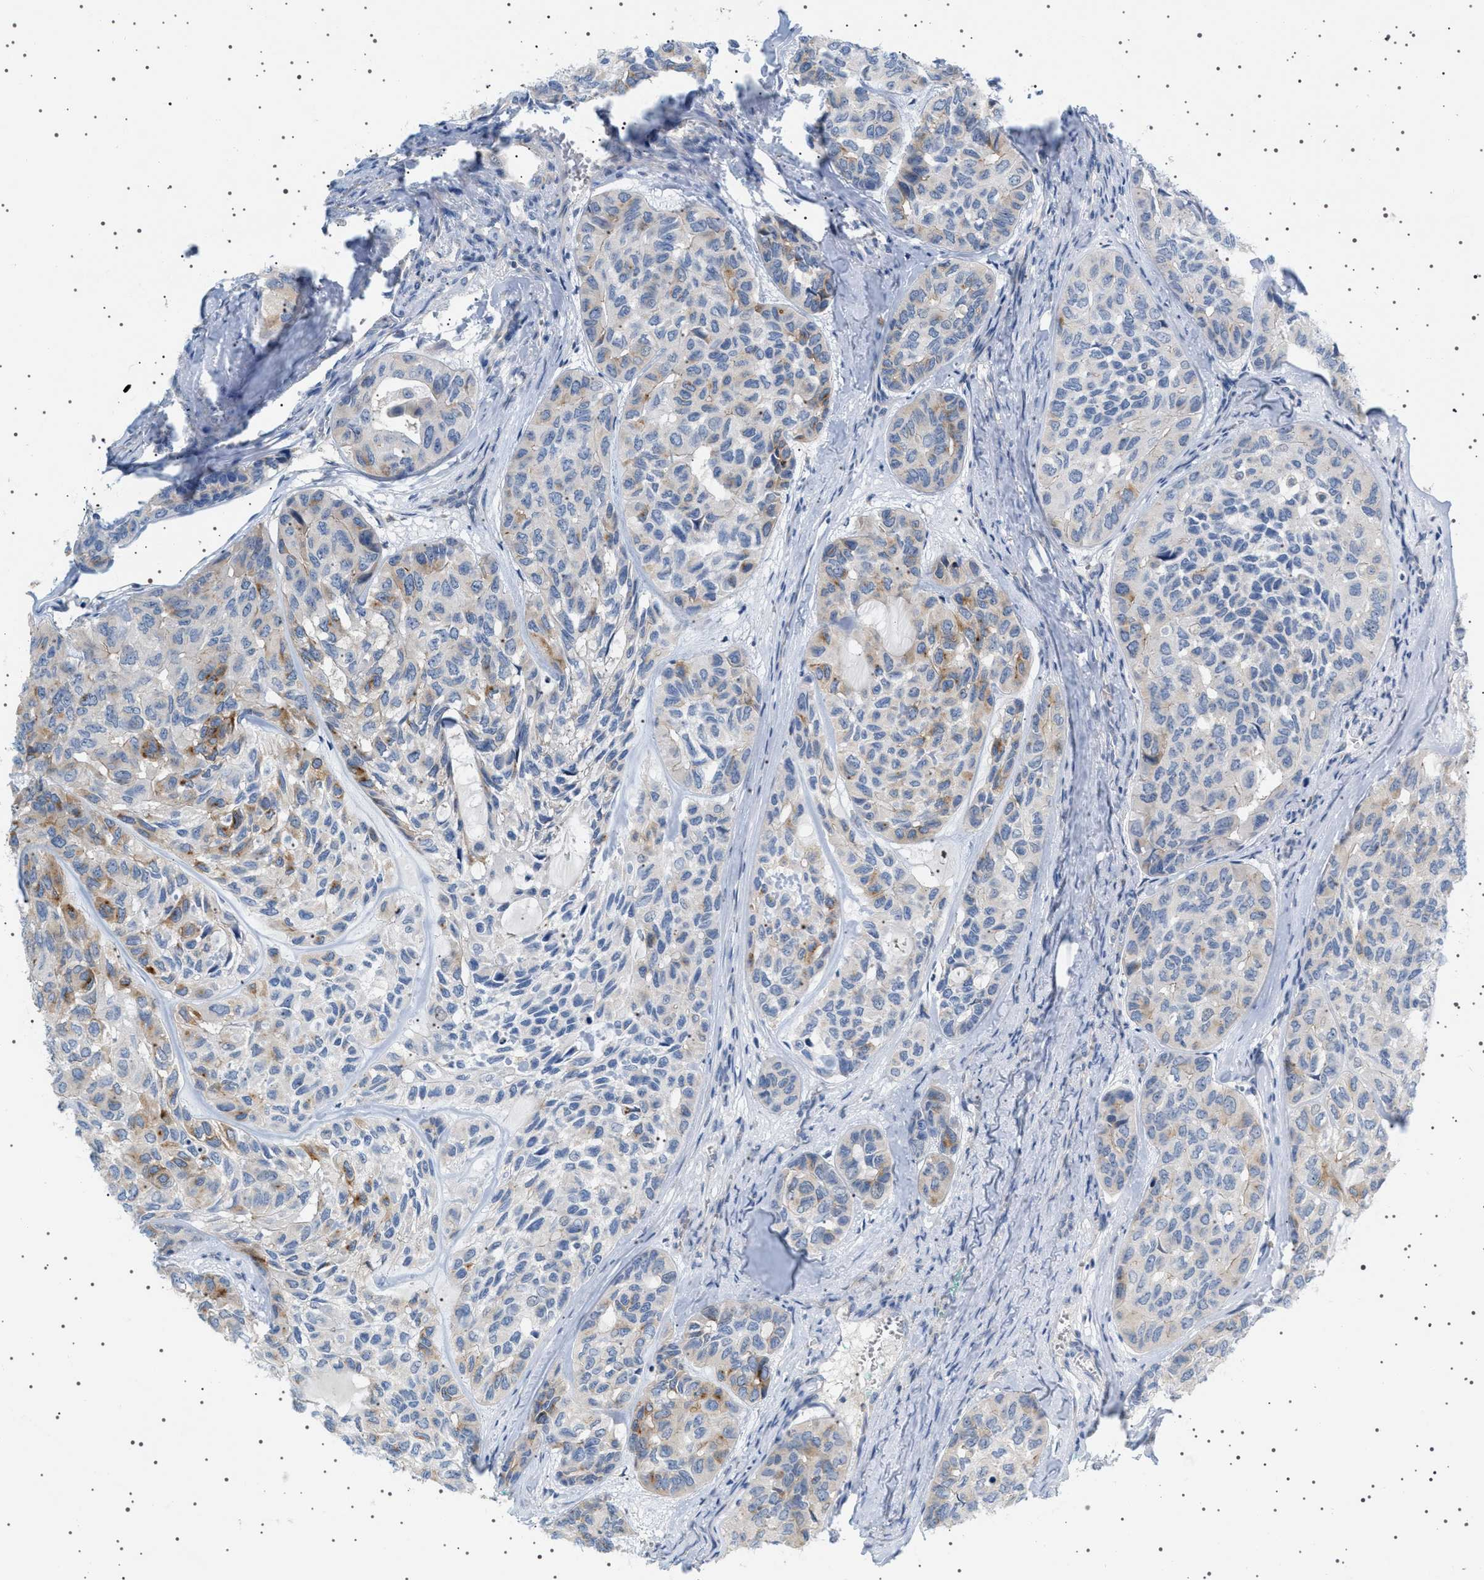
{"staining": {"intensity": "moderate", "quantity": "<25%", "location": "cytoplasmic/membranous"}, "tissue": "head and neck cancer", "cell_type": "Tumor cells", "image_type": "cancer", "snomed": [{"axis": "morphology", "description": "Adenocarcinoma, NOS"}, {"axis": "topography", "description": "Salivary gland, NOS"}, {"axis": "topography", "description": "Head-Neck"}], "caption": "Adenocarcinoma (head and neck) stained with a brown dye shows moderate cytoplasmic/membranous positive positivity in approximately <25% of tumor cells.", "gene": "ADCY10", "patient": {"sex": "female", "age": 76}}